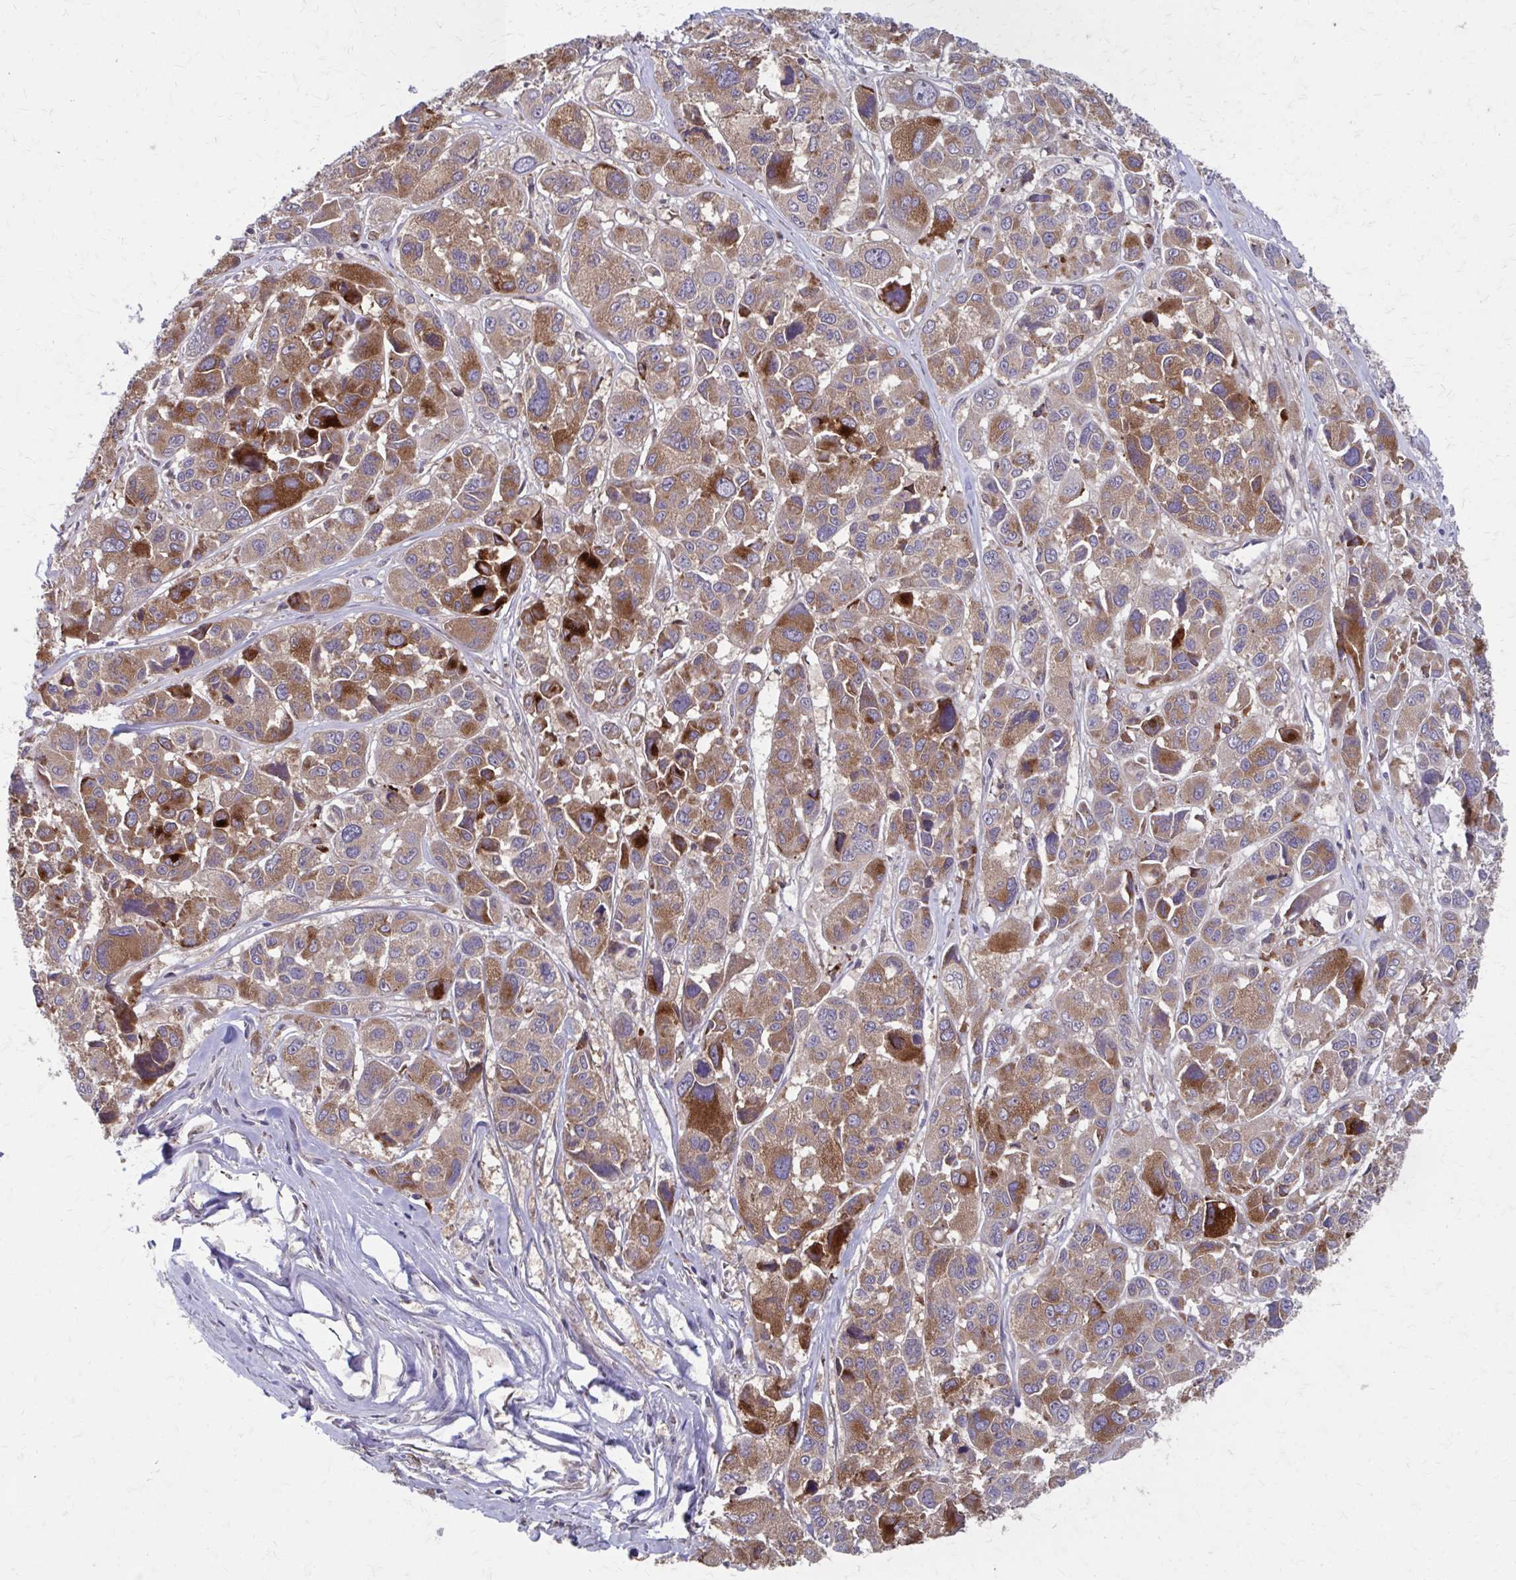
{"staining": {"intensity": "moderate", "quantity": "25%-75%", "location": "cytoplasmic/membranous"}, "tissue": "melanoma", "cell_type": "Tumor cells", "image_type": "cancer", "snomed": [{"axis": "morphology", "description": "Malignant melanoma, NOS"}, {"axis": "topography", "description": "Skin"}], "caption": "Protein staining displays moderate cytoplasmic/membranous positivity in approximately 25%-75% of tumor cells in malignant melanoma.", "gene": "MMP14", "patient": {"sex": "female", "age": 66}}